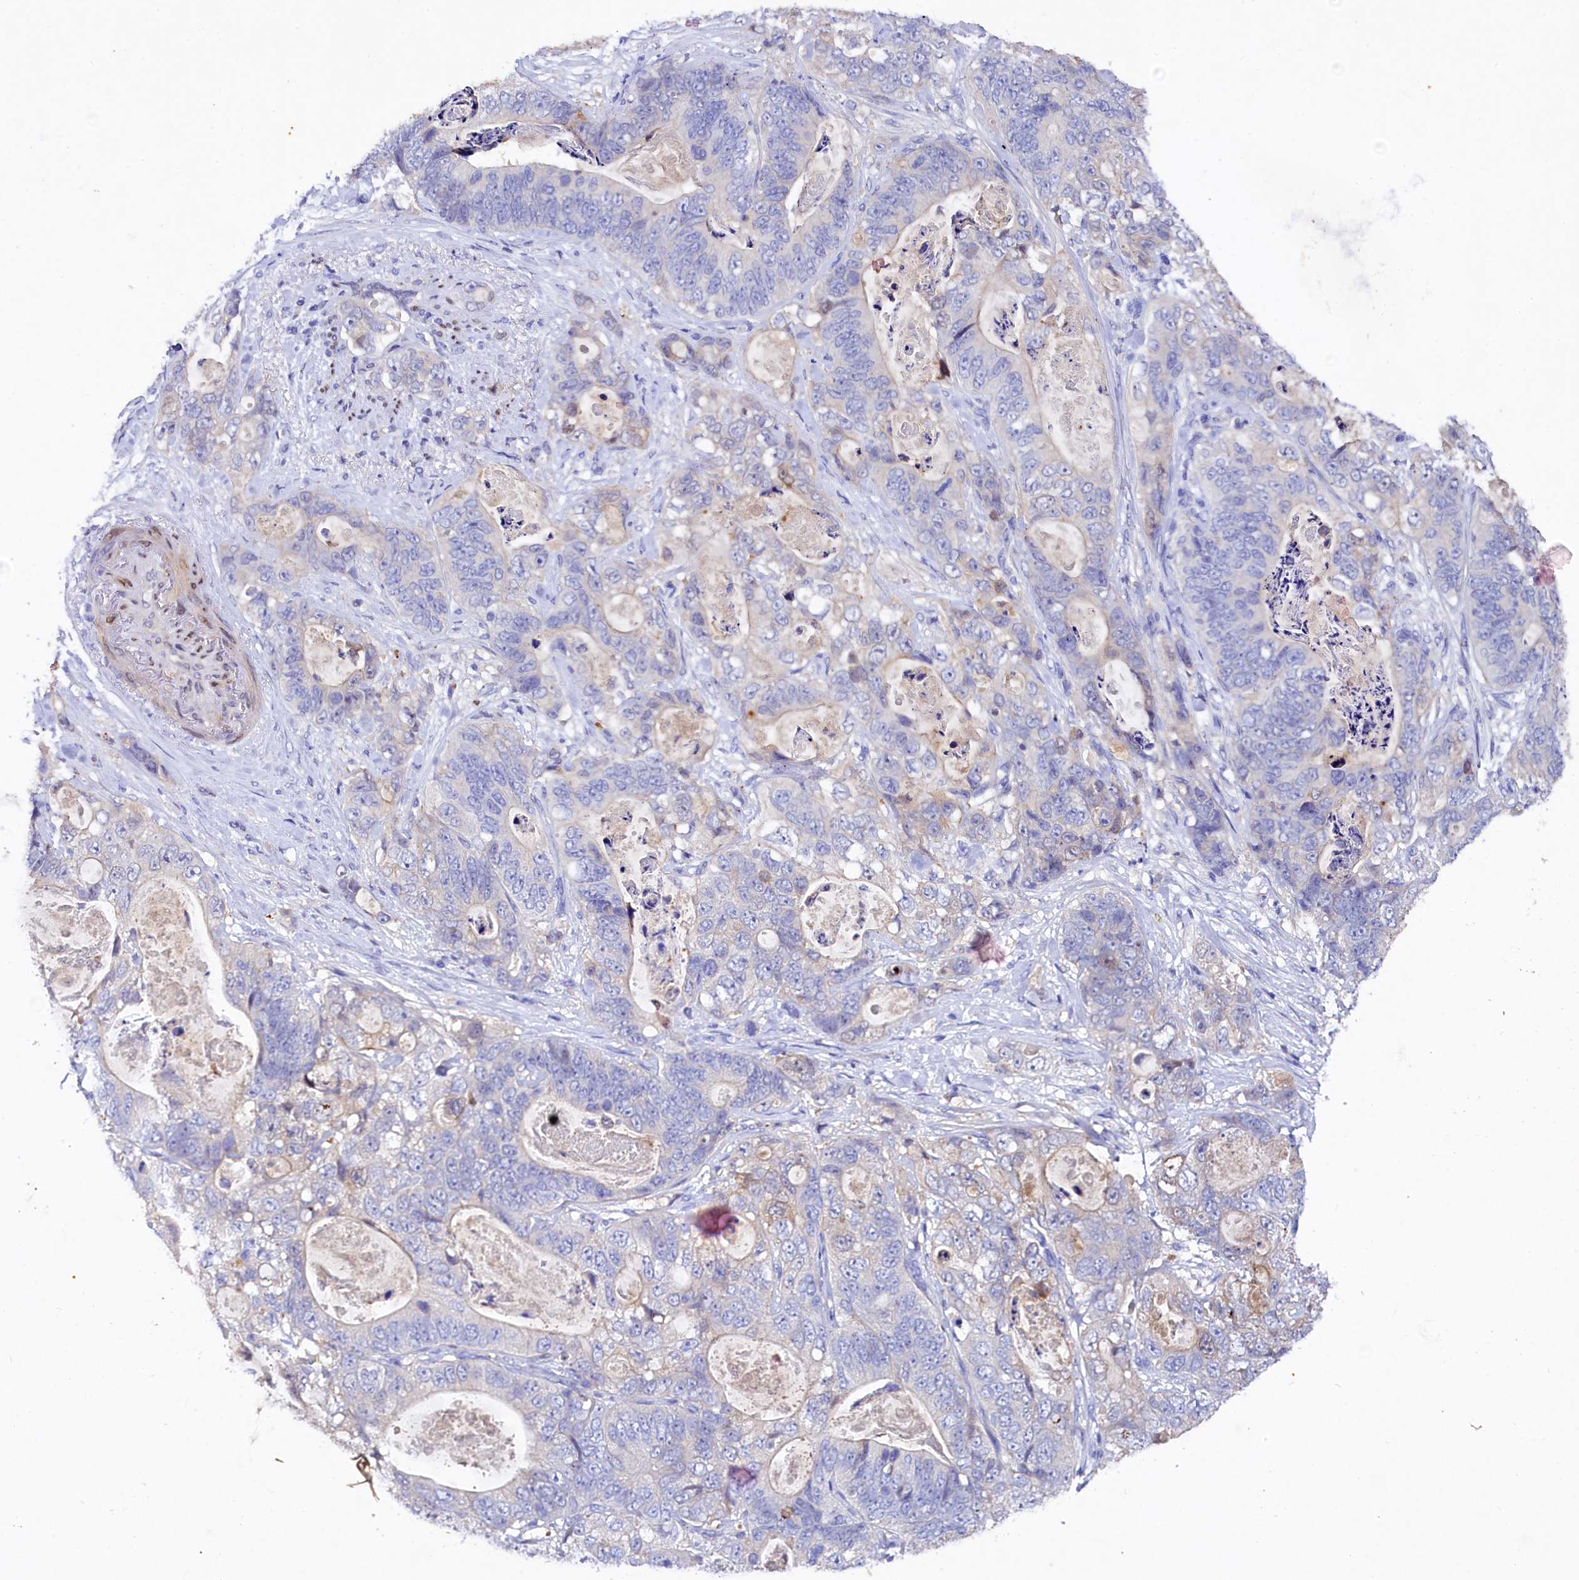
{"staining": {"intensity": "negative", "quantity": "none", "location": "none"}, "tissue": "stomach cancer", "cell_type": "Tumor cells", "image_type": "cancer", "snomed": [{"axis": "morphology", "description": "Normal tissue, NOS"}, {"axis": "morphology", "description": "Adenocarcinoma, NOS"}, {"axis": "topography", "description": "Stomach"}], "caption": "Histopathology image shows no significant protein positivity in tumor cells of adenocarcinoma (stomach).", "gene": "TGDS", "patient": {"sex": "female", "age": 89}}